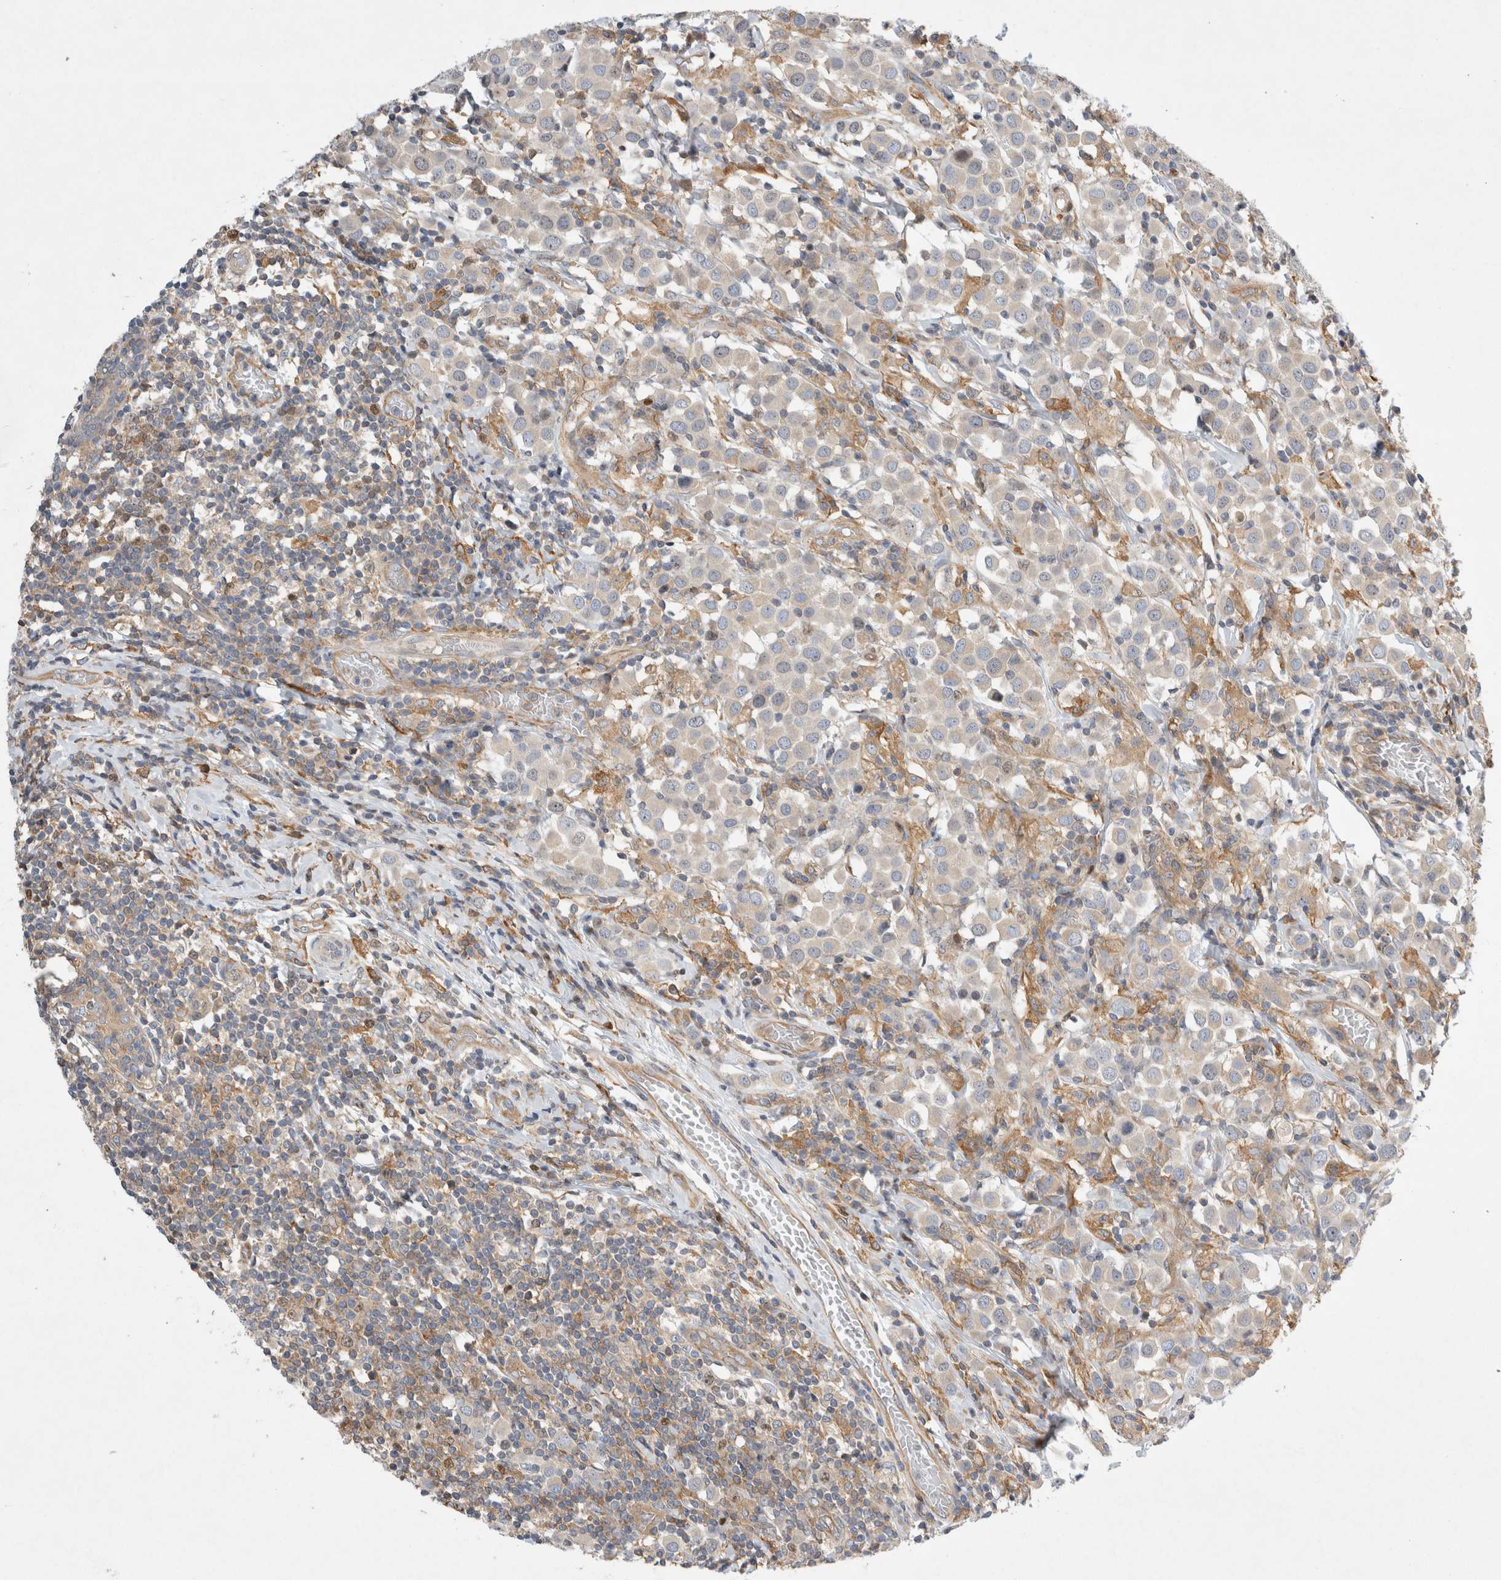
{"staining": {"intensity": "weak", "quantity": "<25%", "location": "cytoplasmic/membranous"}, "tissue": "breast cancer", "cell_type": "Tumor cells", "image_type": "cancer", "snomed": [{"axis": "morphology", "description": "Duct carcinoma"}, {"axis": "topography", "description": "Breast"}], "caption": "High magnification brightfield microscopy of breast infiltrating ductal carcinoma stained with DAB (brown) and counterstained with hematoxylin (blue): tumor cells show no significant expression.", "gene": "CDCA7L", "patient": {"sex": "female", "age": 61}}